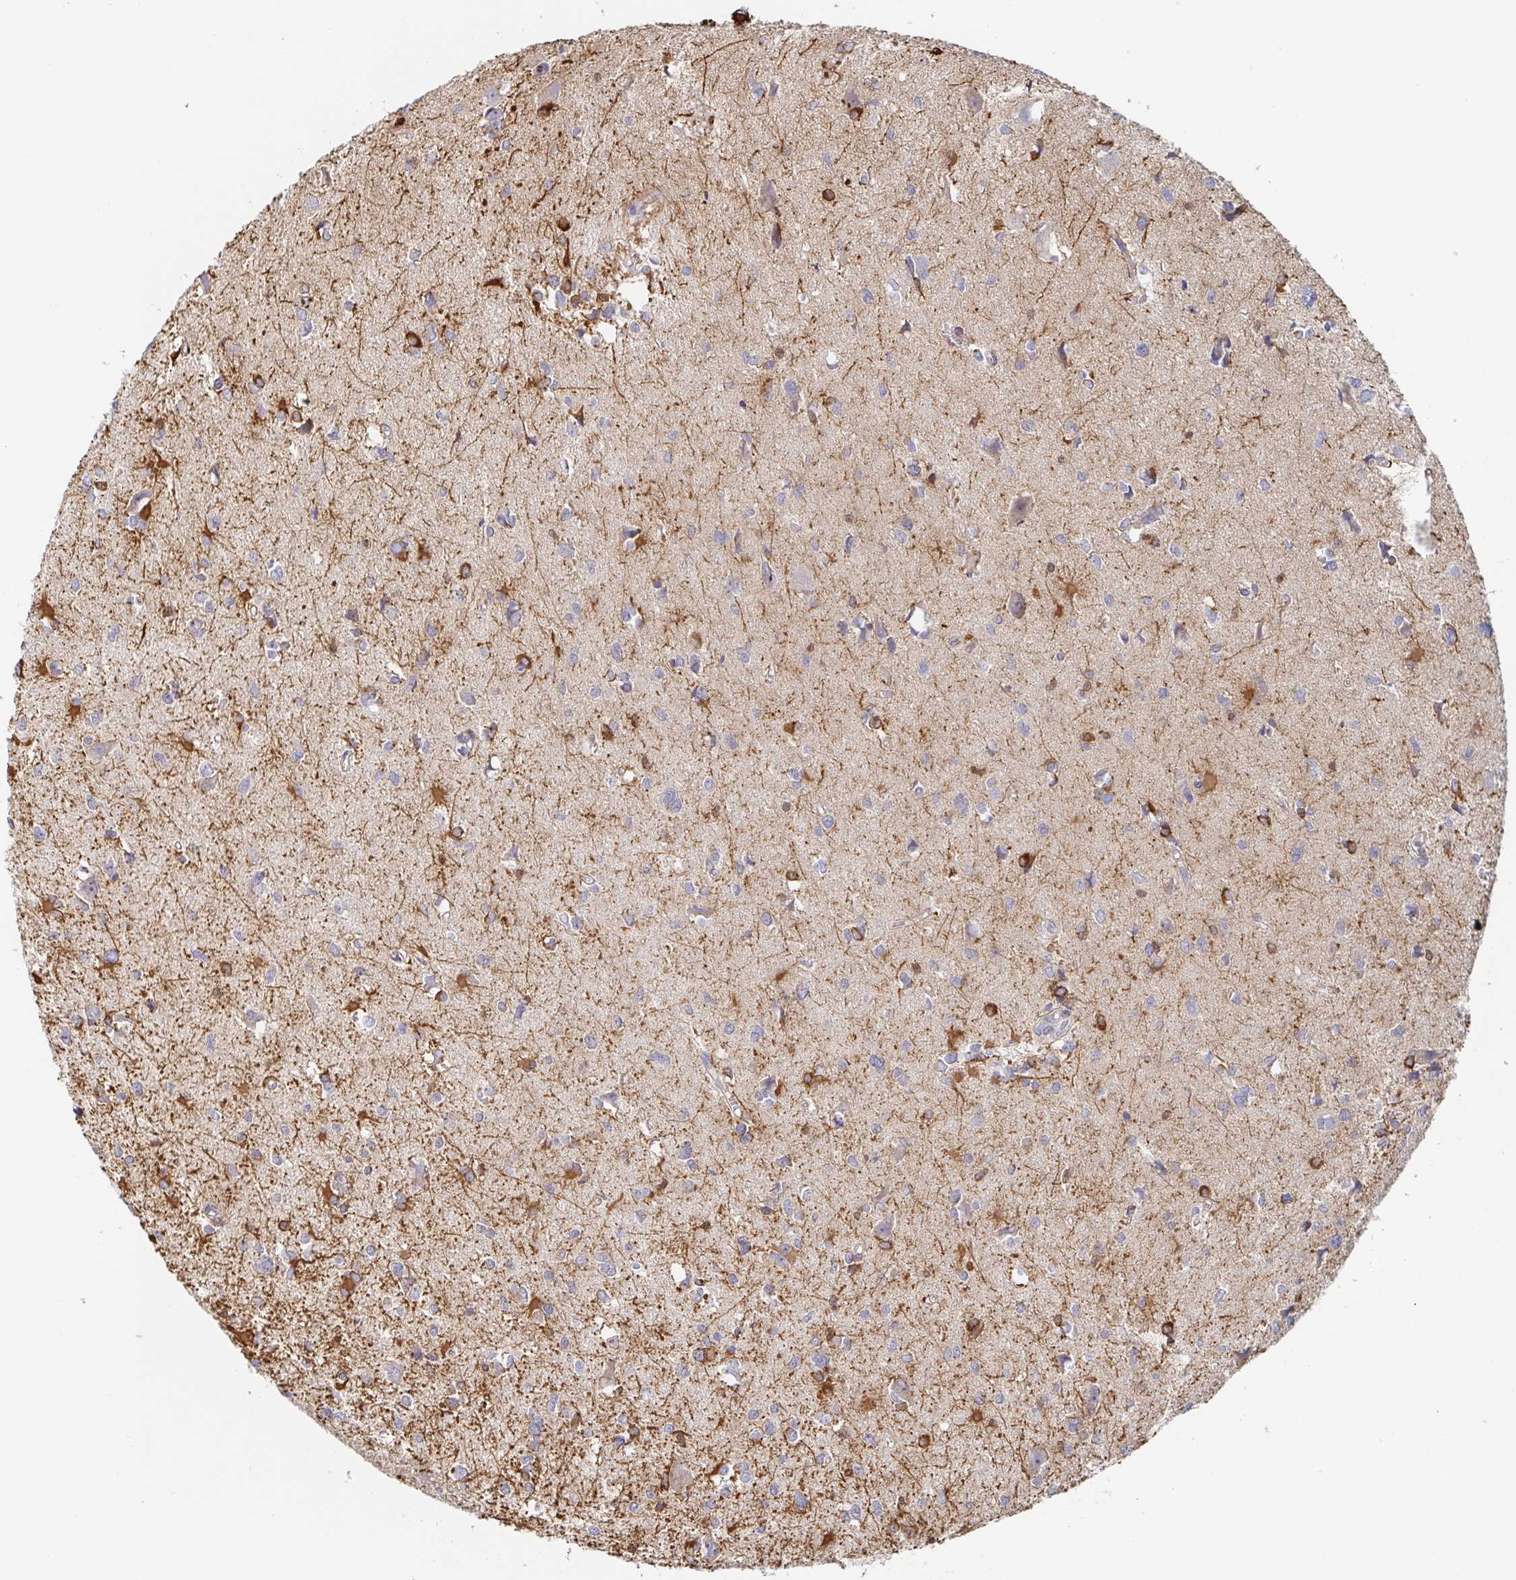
{"staining": {"intensity": "moderate", "quantity": "<25%", "location": "cytoplasmic/membranous"}, "tissue": "glioma", "cell_type": "Tumor cells", "image_type": "cancer", "snomed": [{"axis": "morphology", "description": "Glioma, malignant, High grade"}, {"axis": "topography", "description": "Brain"}], "caption": "Protein expression analysis of human glioma reveals moderate cytoplasmic/membranous staining in approximately <25% of tumor cells.", "gene": "TUFT1", "patient": {"sex": "male", "age": 23}}